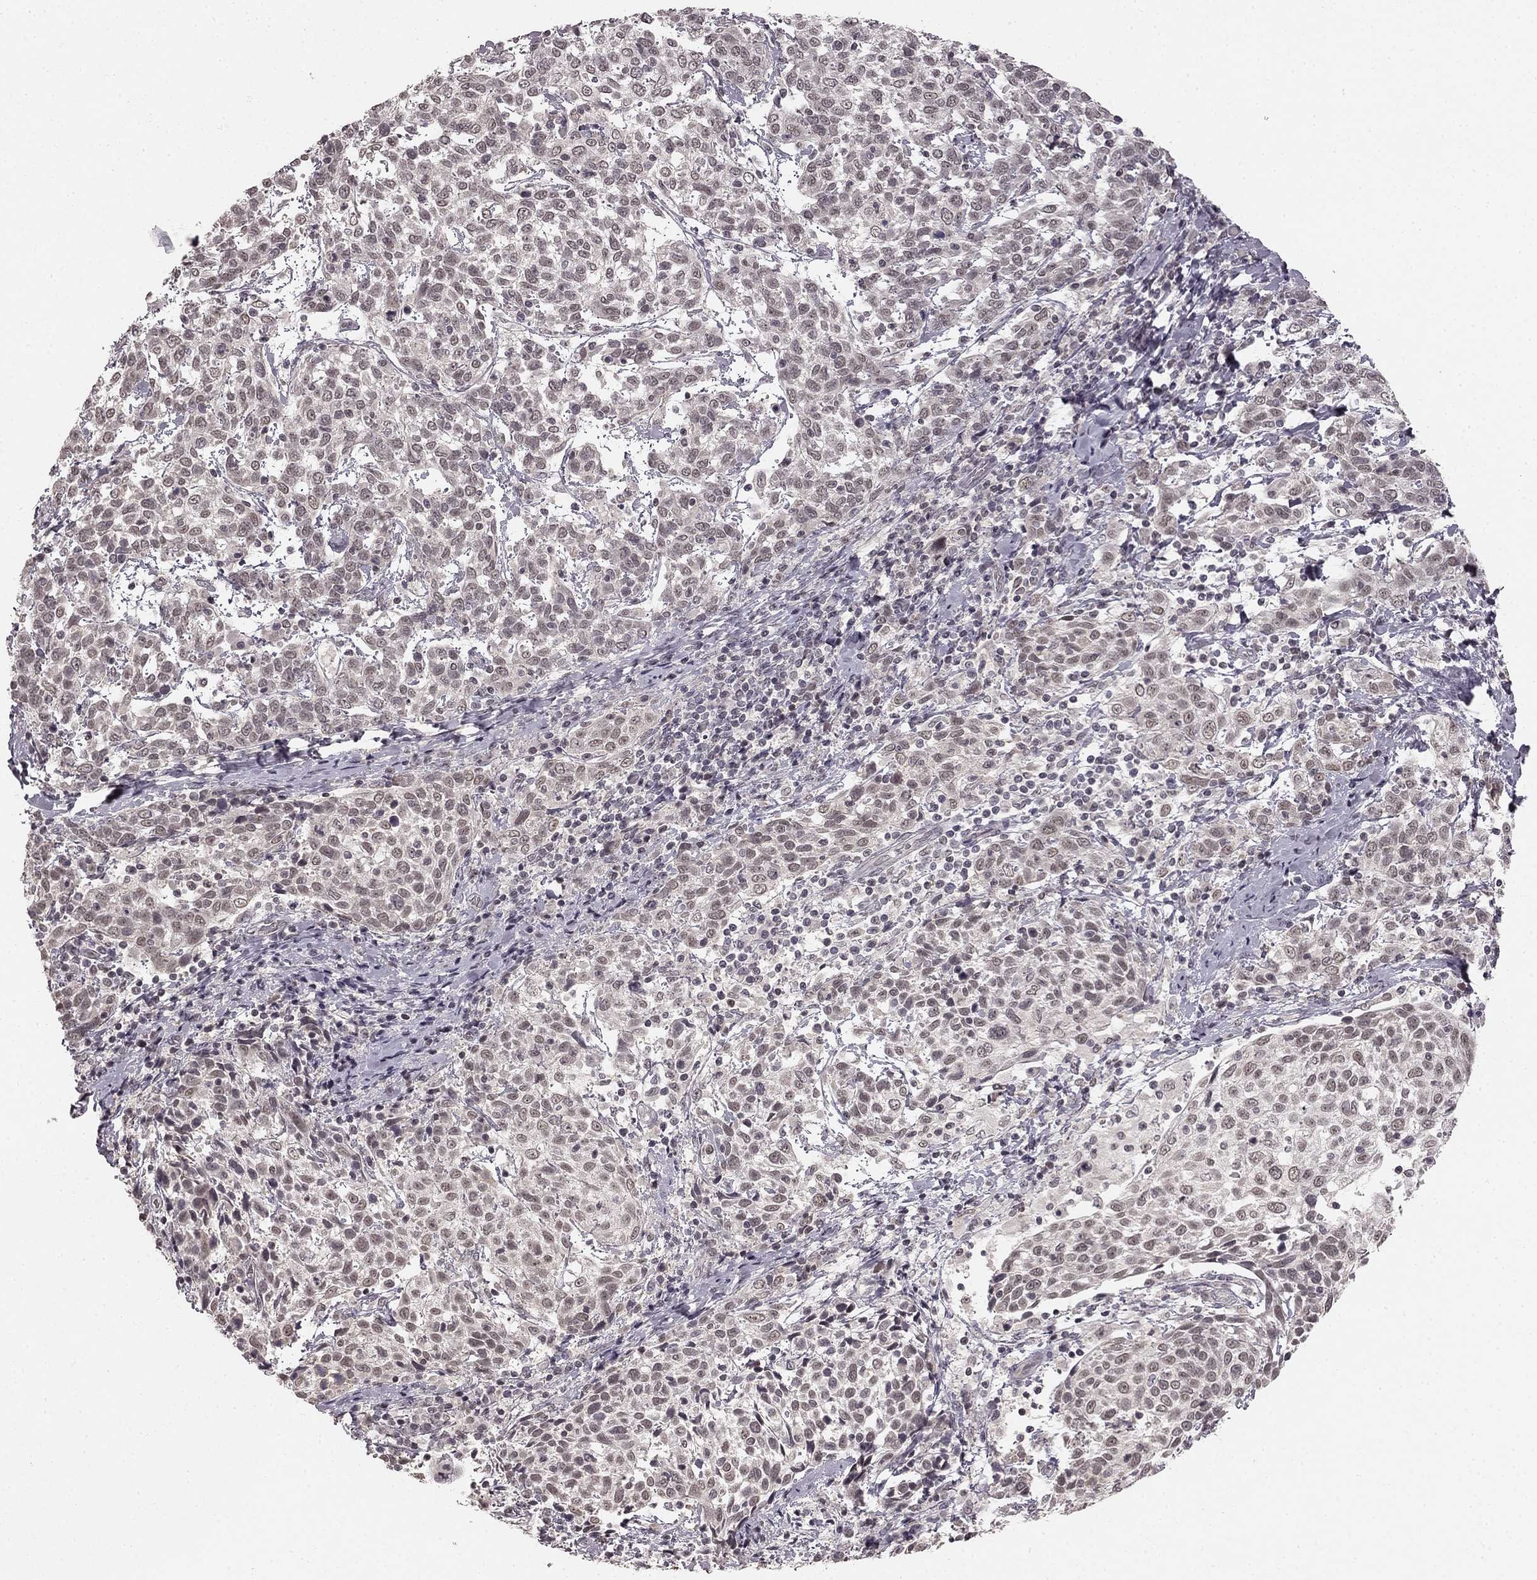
{"staining": {"intensity": "weak", "quantity": "<25%", "location": "nuclear"}, "tissue": "cervical cancer", "cell_type": "Tumor cells", "image_type": "cancer", "snomed": [{"axis": "morphology", "description": "Squamous cell carcinoma, NOS"}, {"axis": "topography", "description": "Cervix"}], "caption": "Immunohistochemistry (IHC) micrograph of cervical cancer stained for a protein (brown), which shows no positivity in tumor cells. (DAB IHC, high magnification).", "gene": "HCN4", "patient": {"sex": "female", "age": 61}}